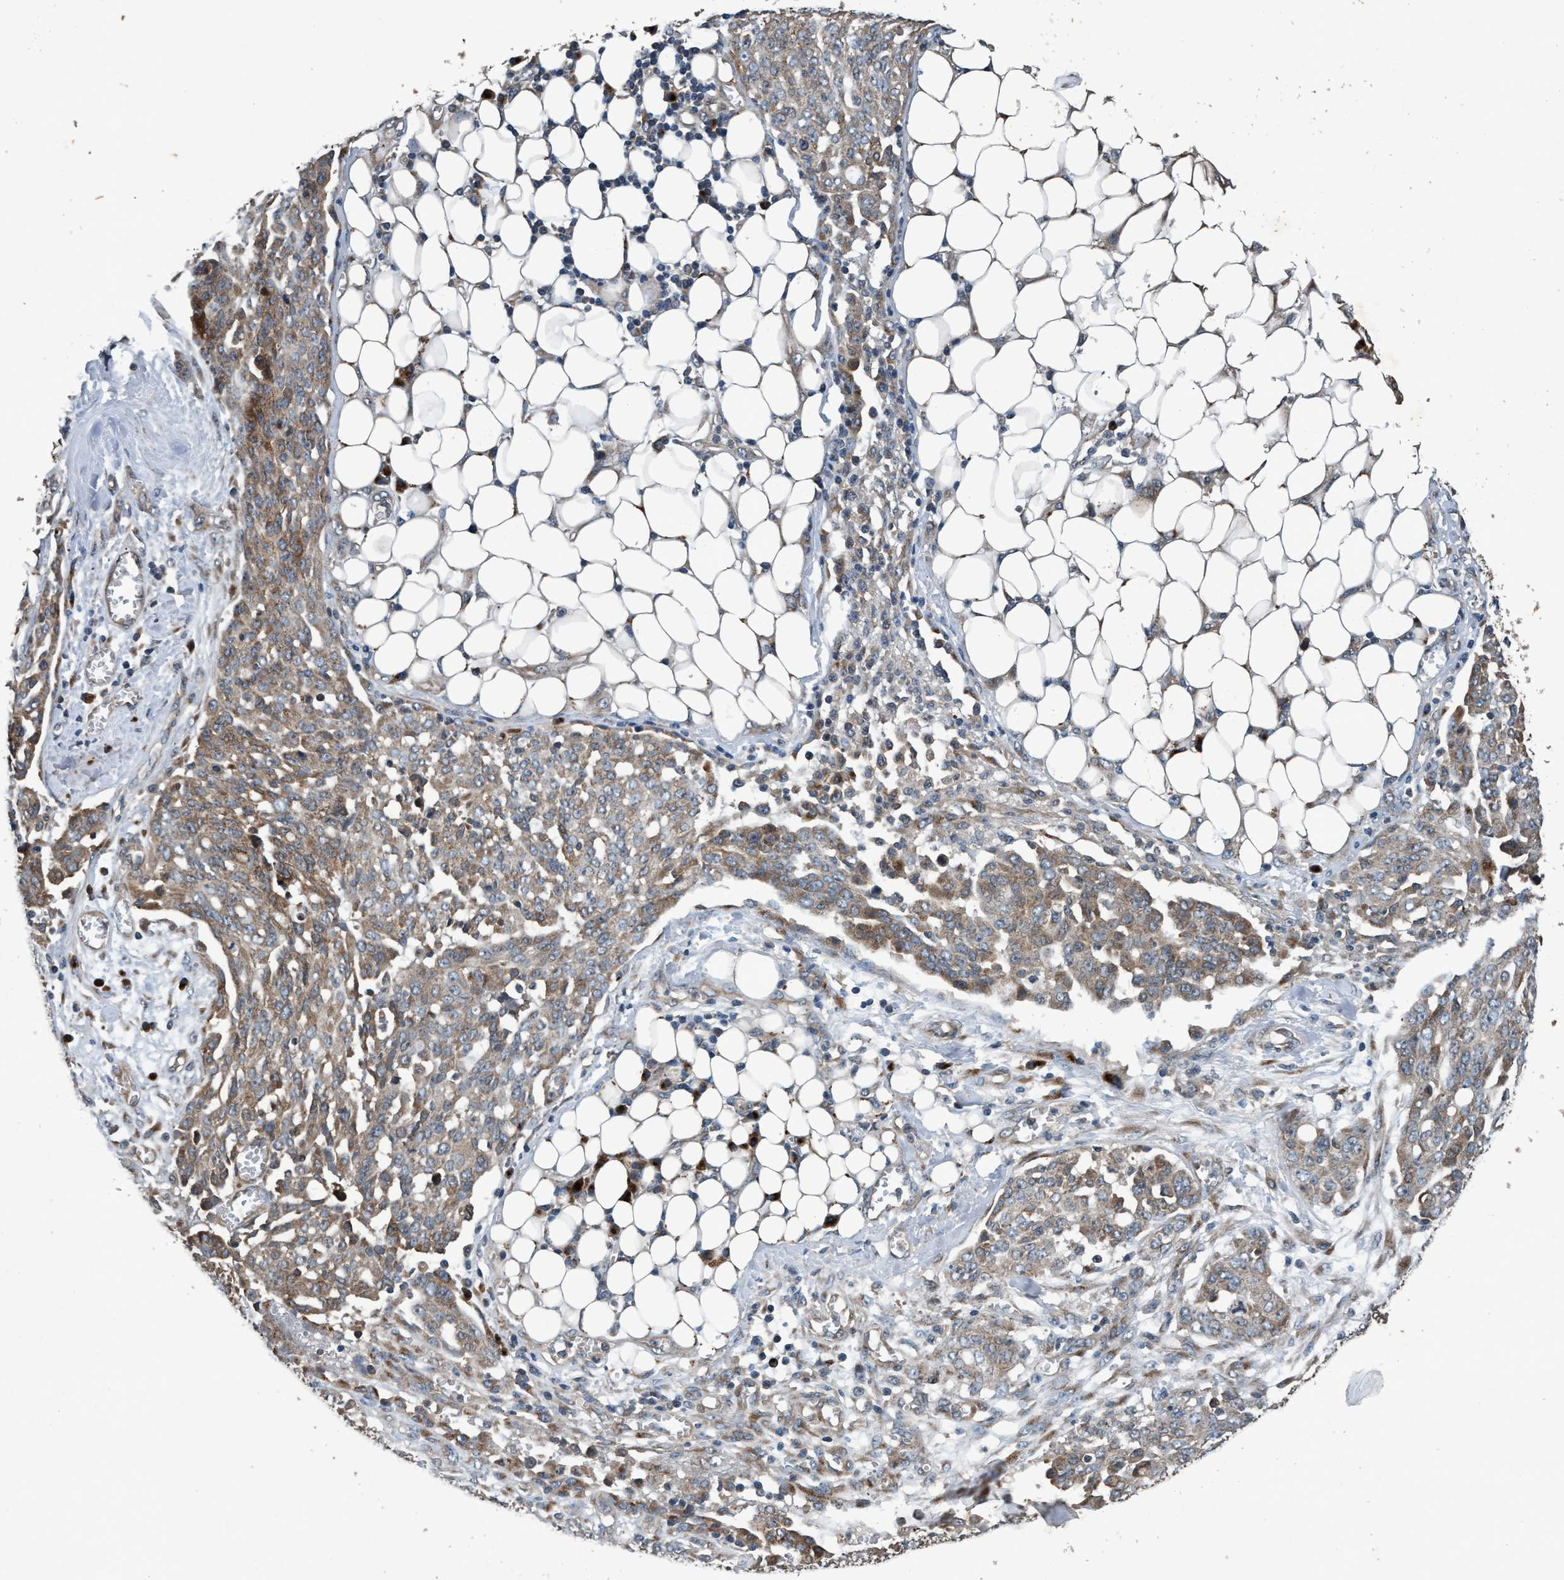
{"staining": {"intensity": "weak", "quantity": "25%-75%", "location": "cytoplasmic/membranous"}, "tissue": "ovarian cancer", "cell_type": "Tumor cells", "image_type": "cancer", "snomed": [{"axis": "morphology", "description": "Cystadenocarcinoma, serous, NOS"}, {"axis": "topography", "description": "Soft tissue"}, {"axis": "topography", "description": "Ovary"}], "caption": "An immunohistochemistry micrograph of tumor tissue is shown. Protein staining in brown highlights weak cytoplasmic/membranous positivity in ovarian cancer within tumor cells. (brown staining indicates protein expression, while blue staining denotes nuclei).", "gene": "MACC1", "patient": {"sex": "female", "age": 57}}